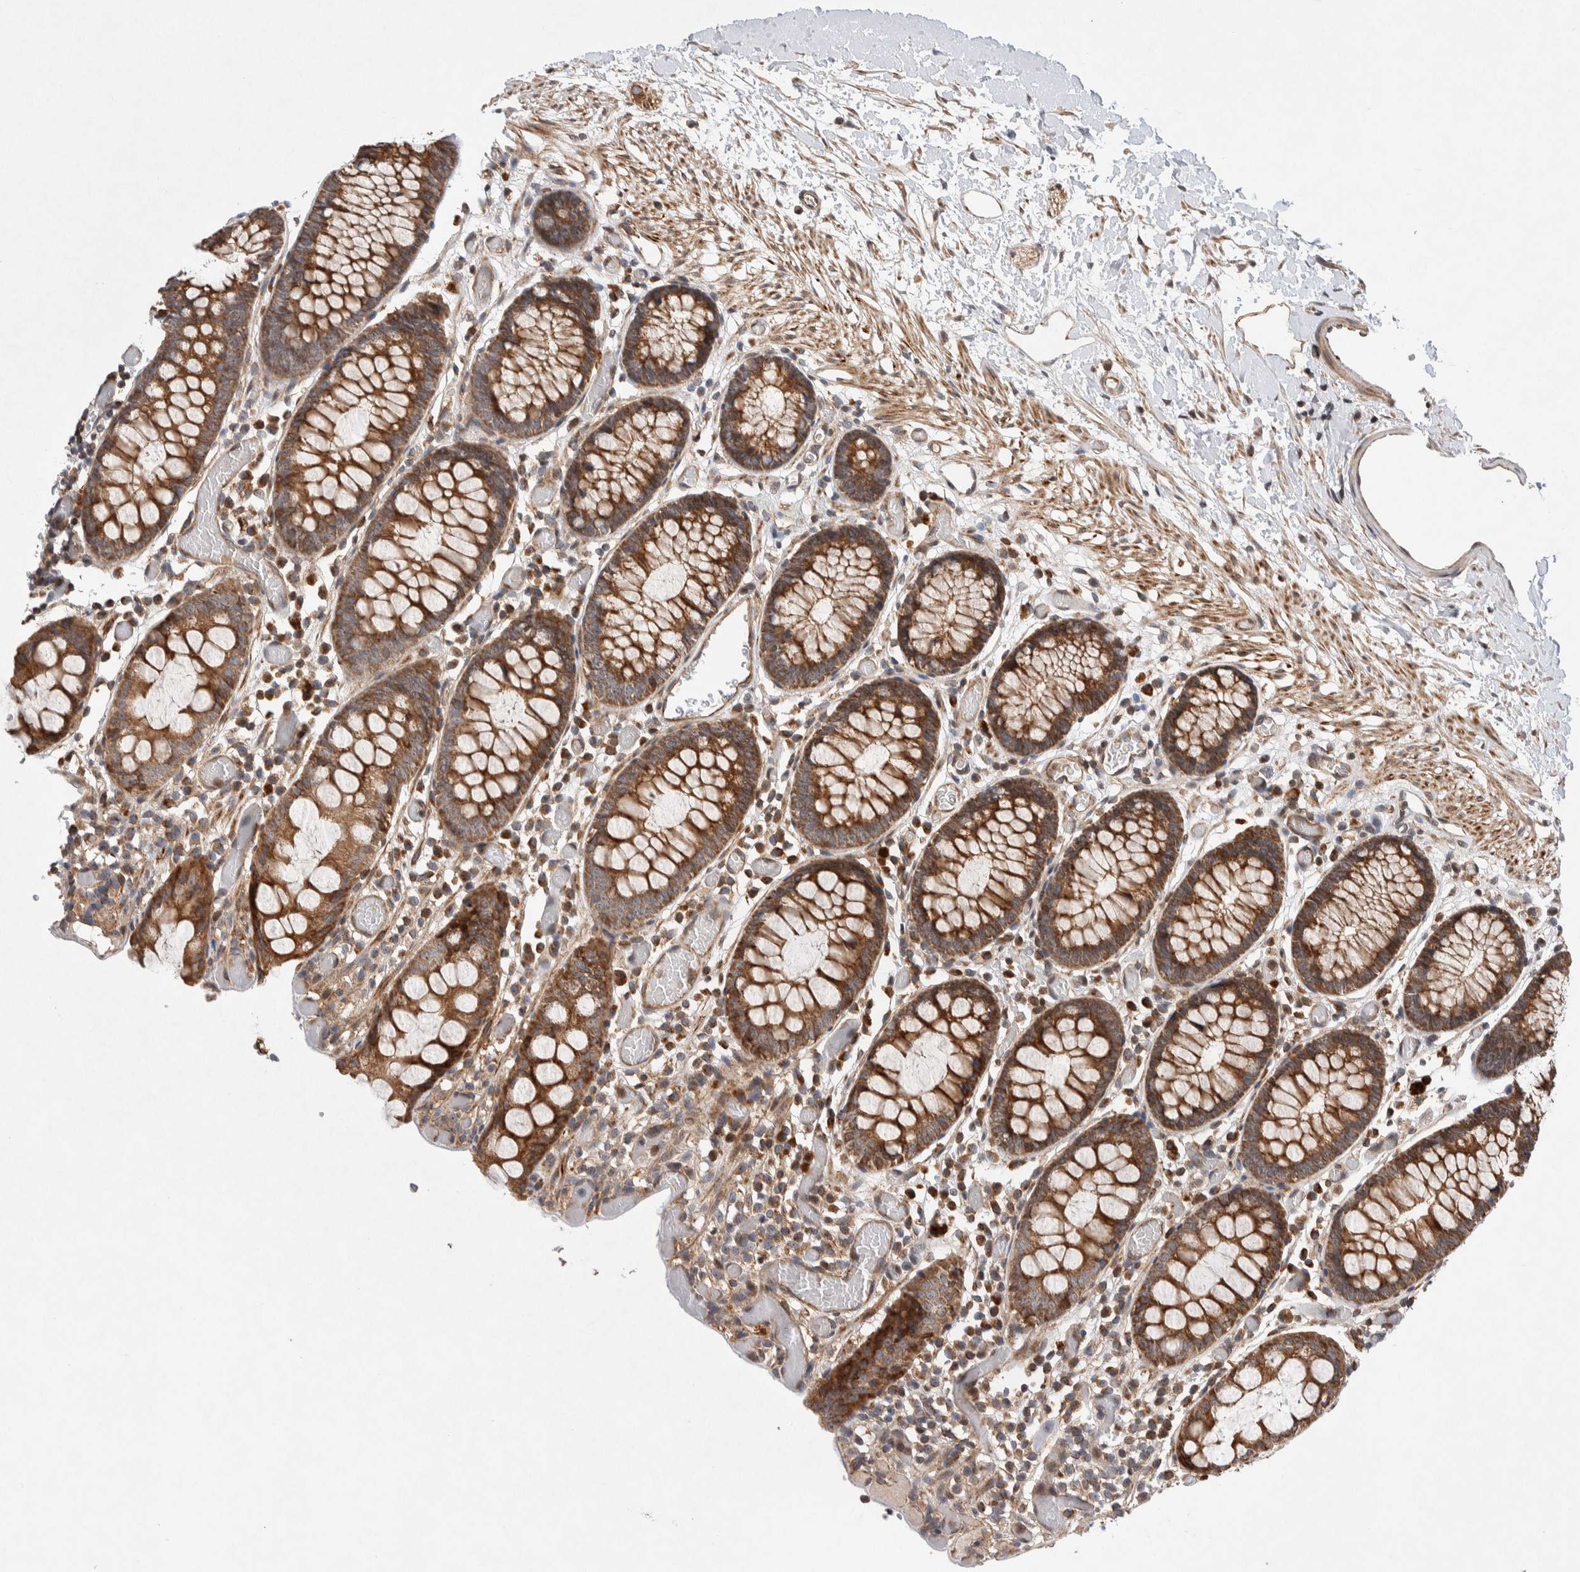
{"staining": {"intensity": "moderate", "quantity": ">75%", "location": "cytoplasmic/membranous"}, "tissue": "colon", "cell_type": "Endothelial cells", "image_type": "normal", "snomed": [{"axis": "morphology", "description": "Normal tissue, NOS"}, {"axis": "topography", "description": "Colon"}], "caption": "Endothelial cells exhibit medium levels of moderate cytoplasmic/membranous staining in approximately >75% of cells in benign colon.", "gene": "LZTS1", "patient": {"sex": "male", "age": 14}}